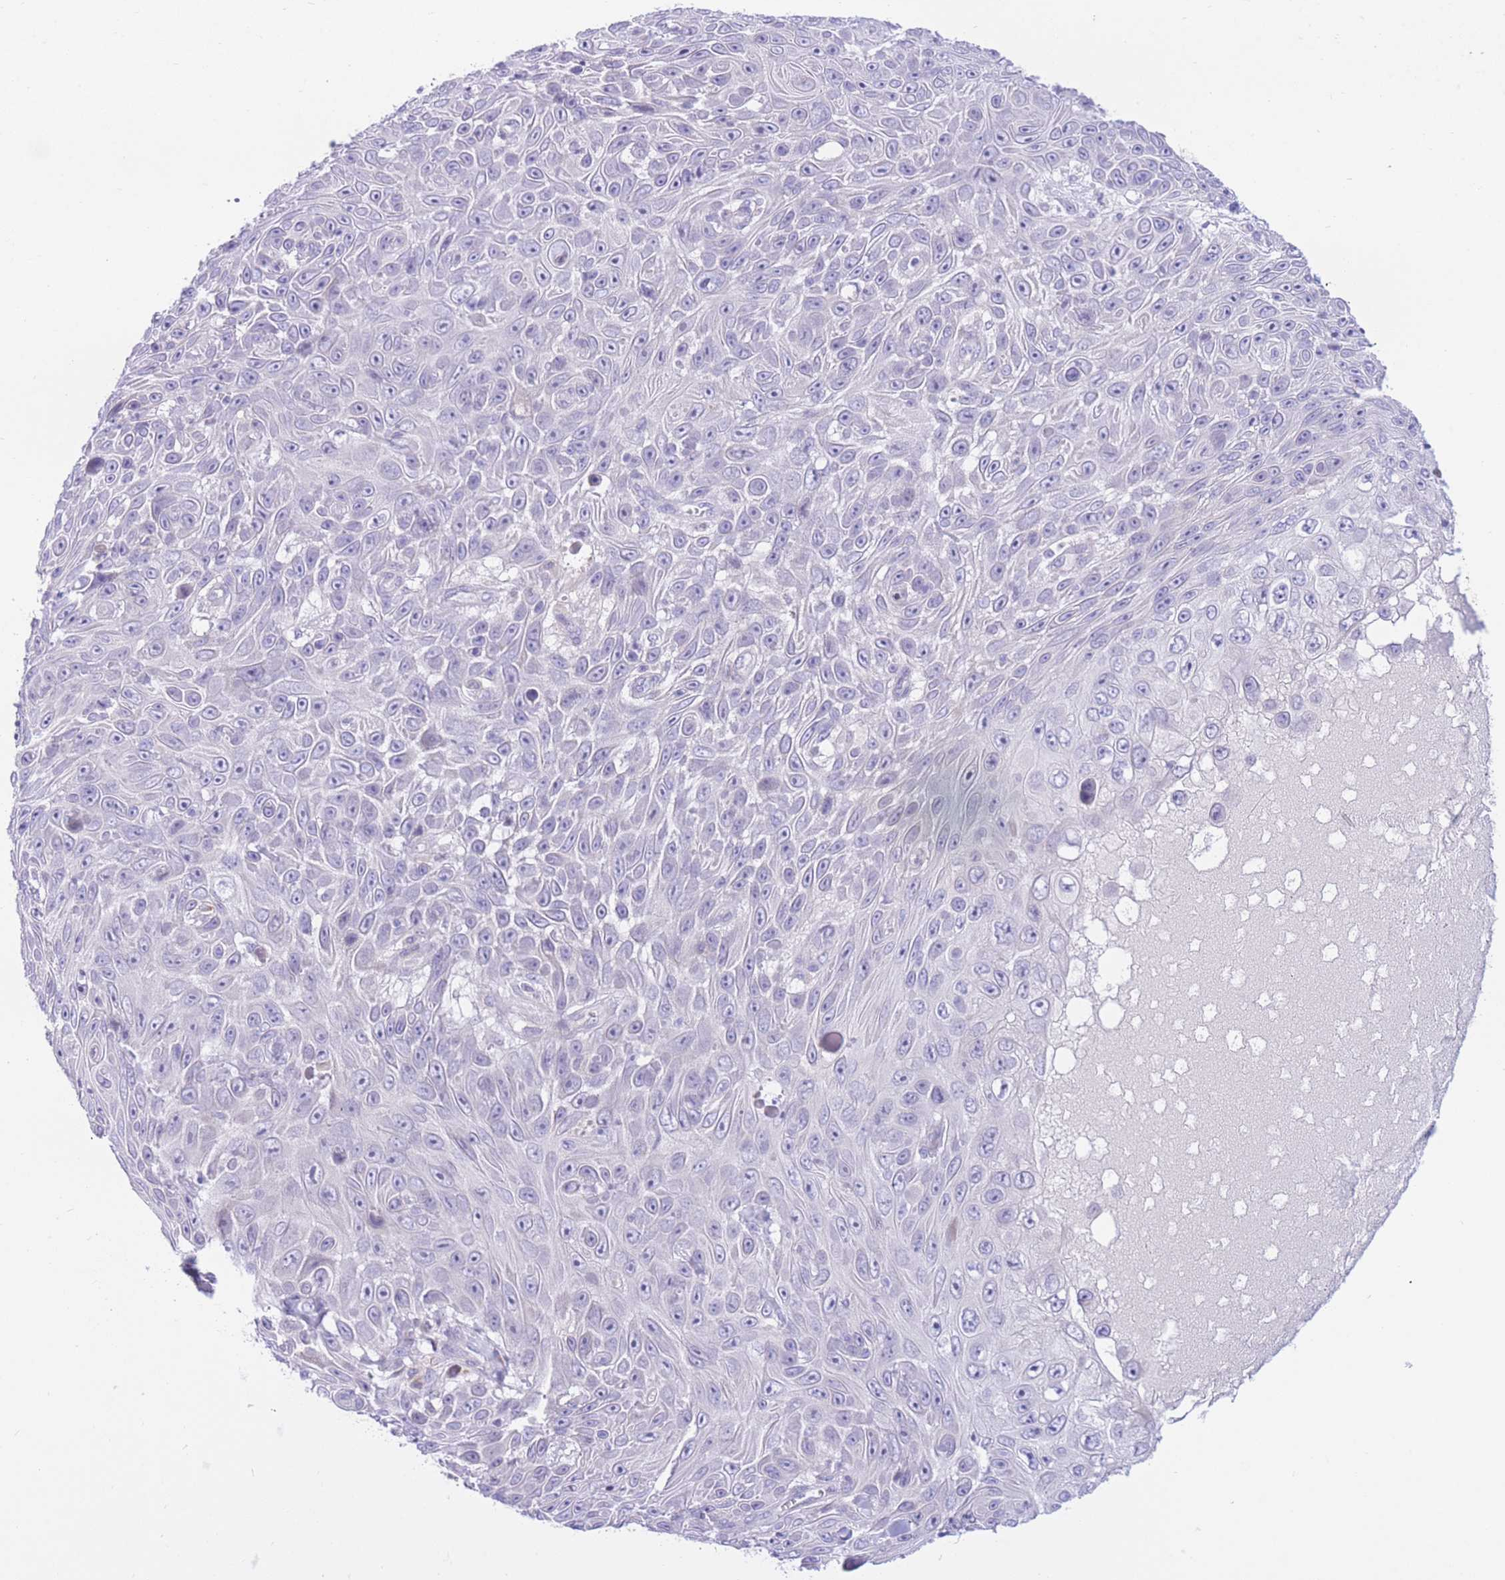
{"staining": {"intensity": "negative", "quantity": "none", "location": "none"}, "tissue": "skin cancer", "cell_type": "Tumor cells", "image_type": "cancer", "snomed": [{"axis": "morphology", "description": "Squamous cell carcinoma, NOS"}, {"axis": "topography", "description": "Skin"}], "caption": "The photomicrograph shows no staining of tumor cells in skin cancer (squamous cell carcinoma).", "gene": "RPL39L", "patient": {"sex": "male", "age": 82}}